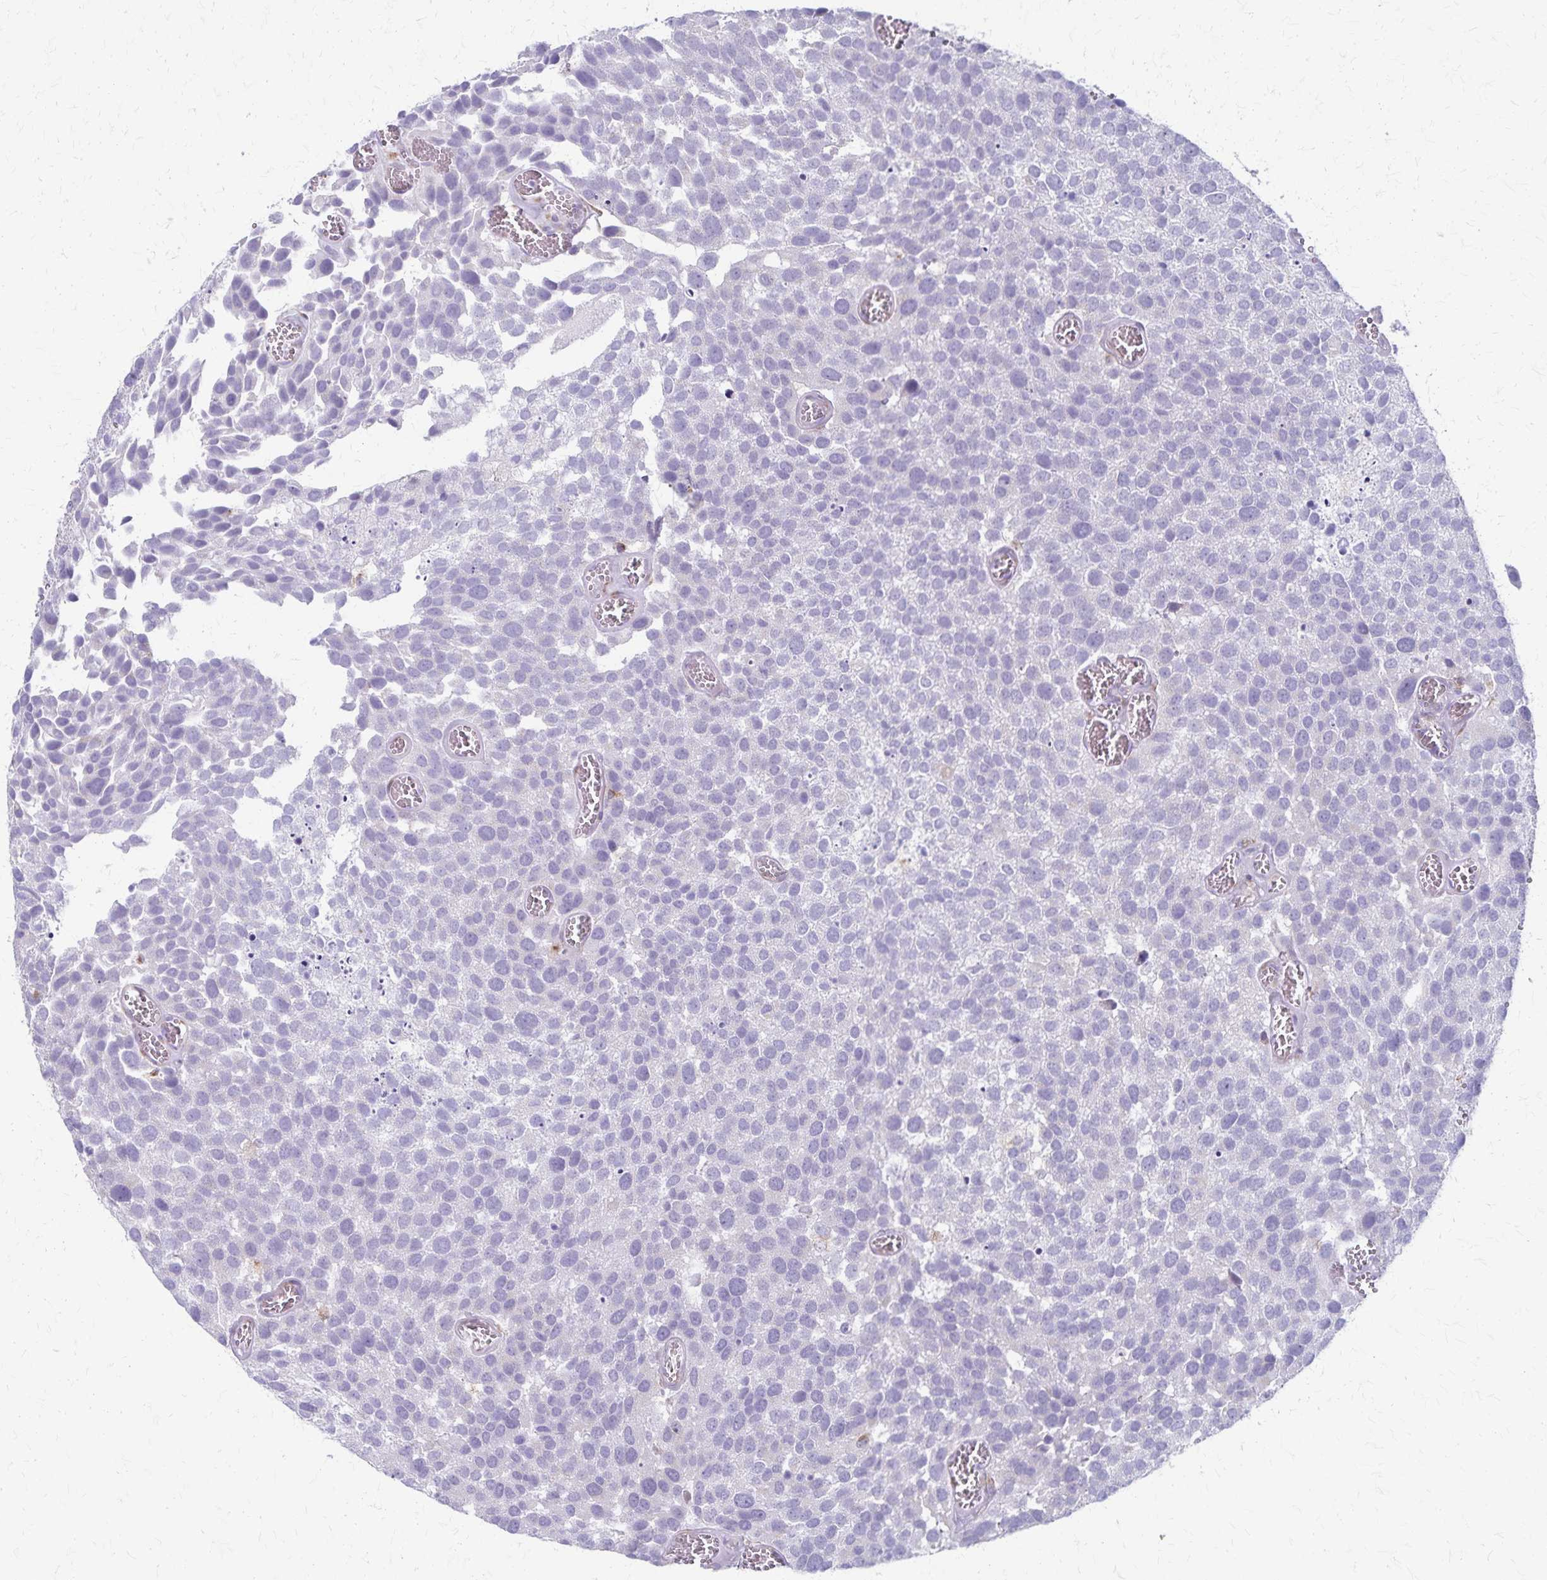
{"staining": {"intensity": "negative", "quantity": "none", "location": "none"}, "tissue": "urothelial cancer", "cell_type": "Tumor cells", "image_type": "cancer", "snomed": [{"axis": "morphology", "description": "Urothelial carcinoma, Low grade"}, {"axis": "topography", "description": "Urinary bladder"}], "caption": "Human urothelial cancer stained for a protein using immunohistochemistry (IHC) exhibits no staining in tumor cells.", "gene": "MCFD2", "patient": {"sex": "female", "age": 69}}